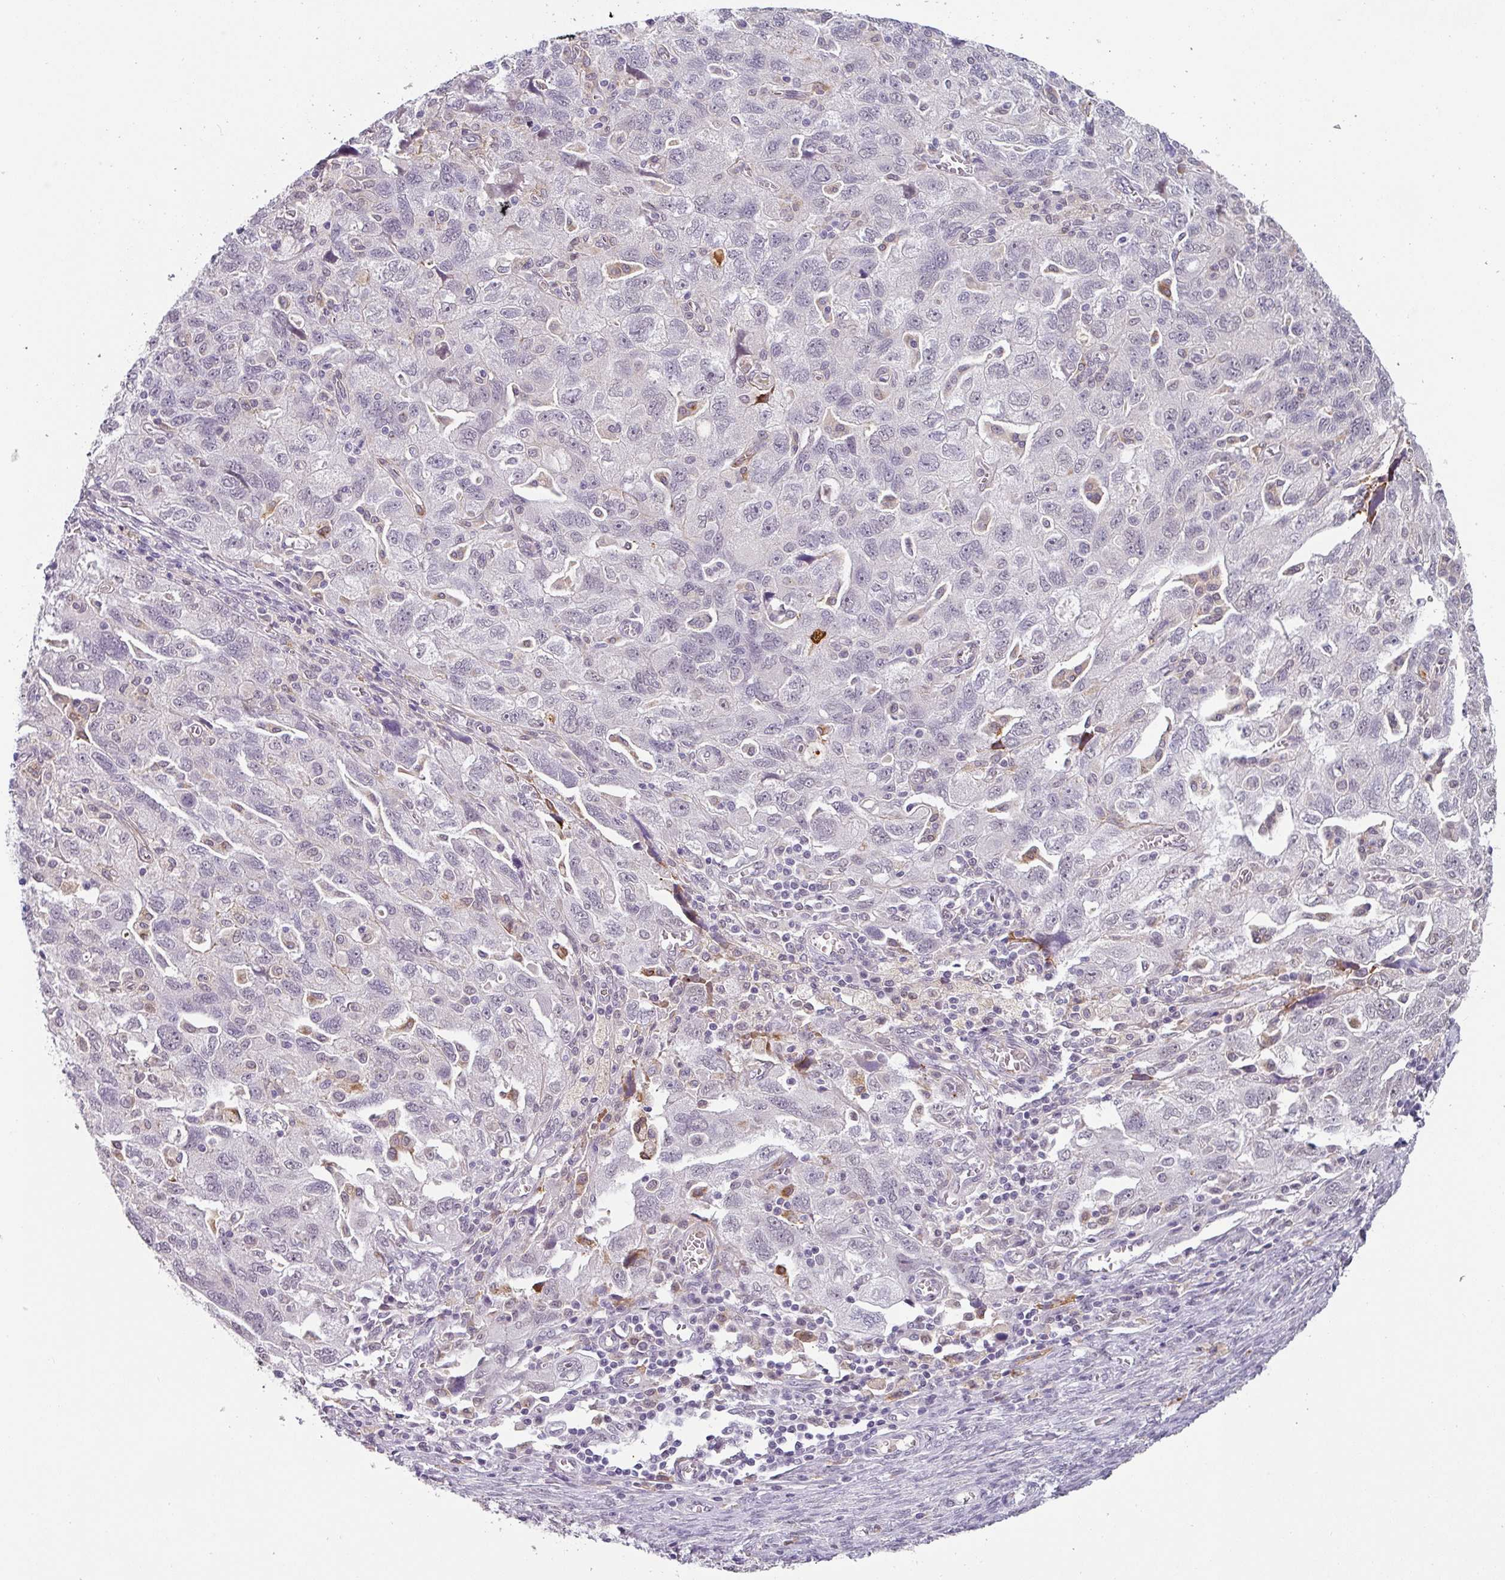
{"staining": {"intensity": "negative", "quantity": "none", "location": "none"}, "tissue": "ovarian cancer", "cell_type": "Tumor cells", "image_type": "cancer", "snomed": [{"axis": "morphology", "description": "Carcinoma, NOS"}, {"axis": "morphology", "description": "Cystadenocarcinoma, serous, NOS"}, {"axis": "topography", "description": "Ovary"}], "caption": "This is an immunohistochemistry photomicrograph of human carcinoma (ovarian). There is no expression in tumor cells.", "gene": "C1QB", "patient": {"sex": "female", "age": 69}}